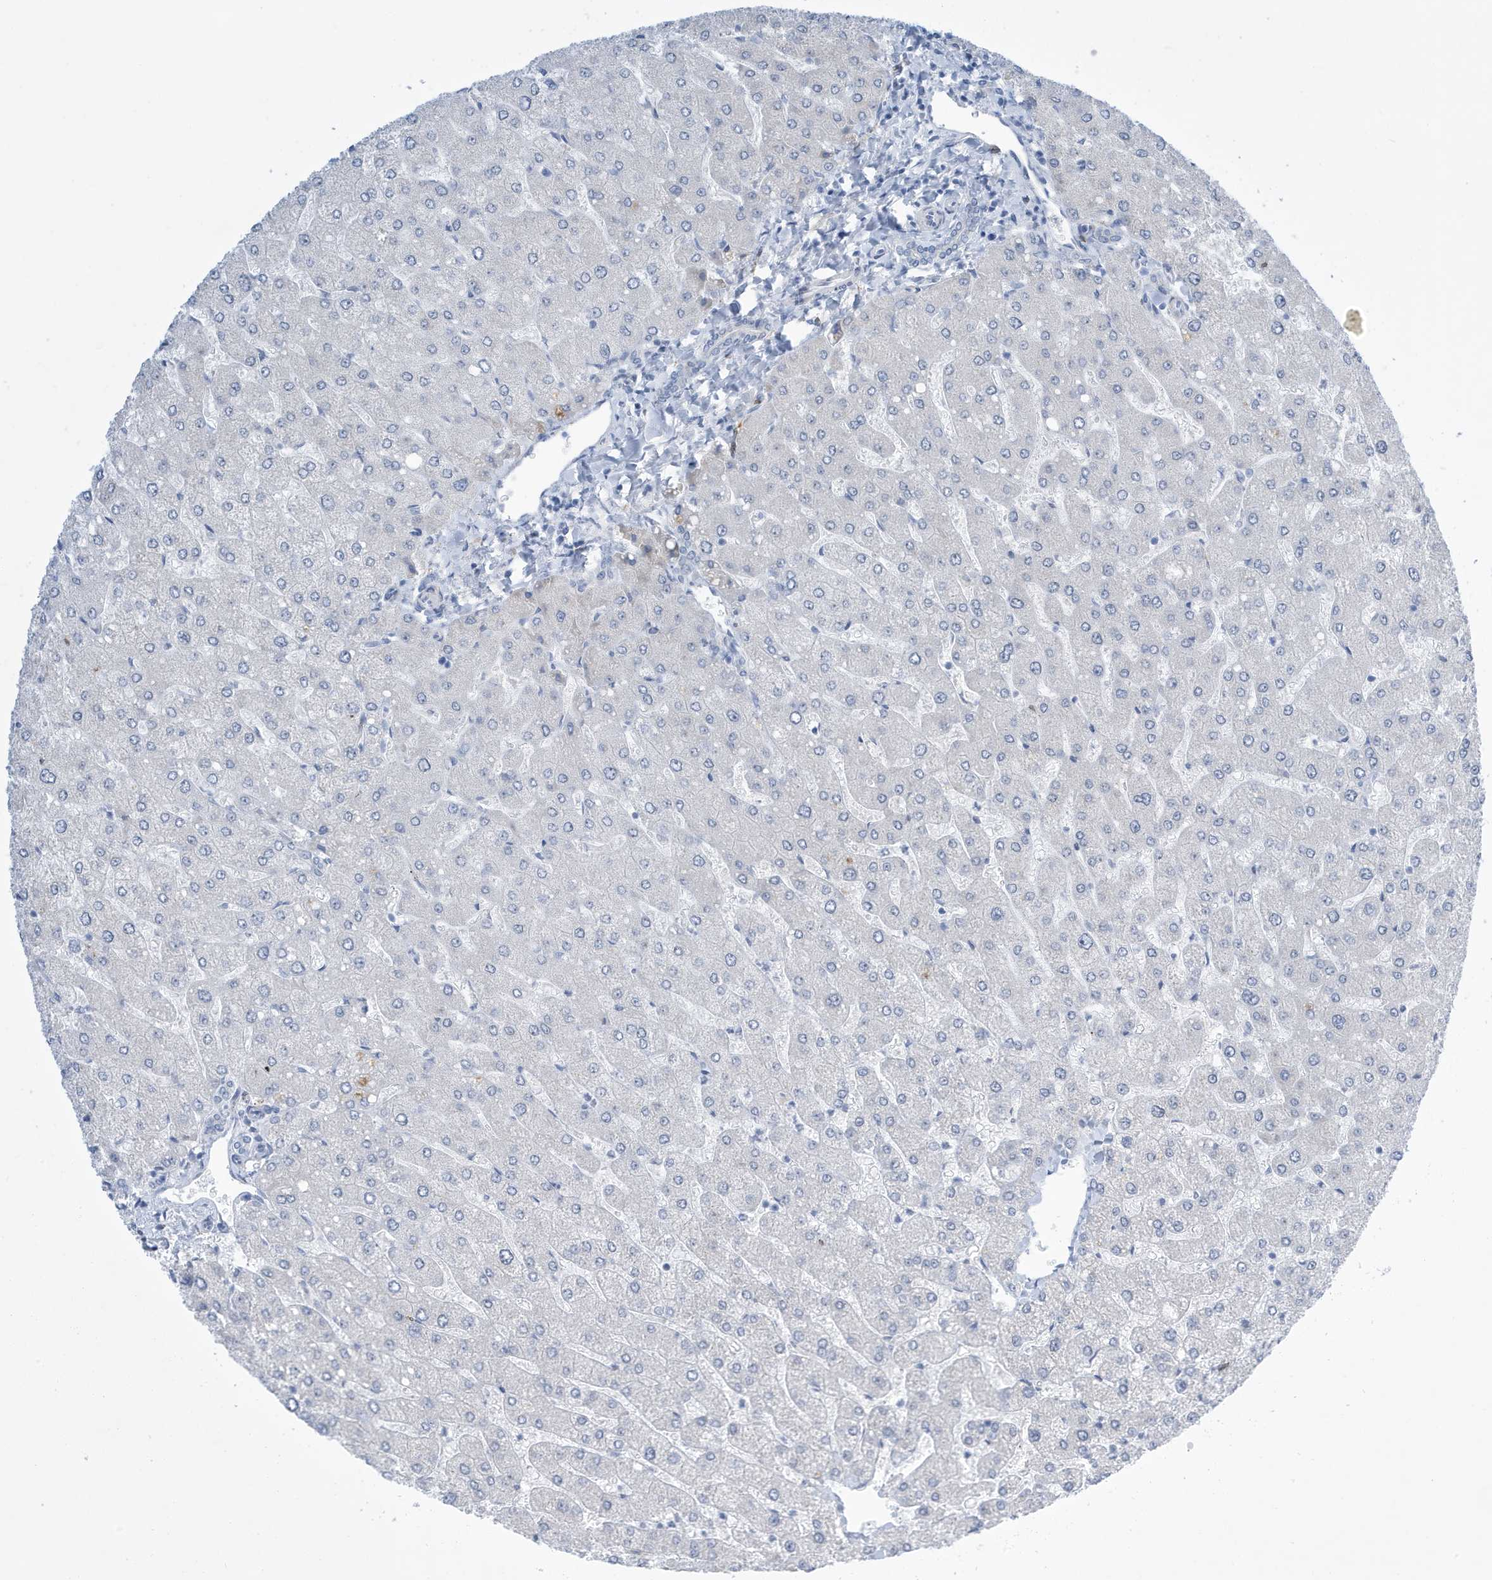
{"staining": {"intensity": "negative", "quantity": "none", "location": "none"}, "tissue": "liver", "cell_type": "Cholangiocytes", "image_type": "normal", "snomed": [{"axis": "morphology", "description": "Normal tissue, NOS"}, {"axis": "topography", "description": "Liver"}], "caption": "This is an immunohistochemistry (IHC) histopathology image of unremarkable liver. There is no expression in cholangiocytes.", "gene": "SEMA3F", "patient": {"sex": "male", "age": 55}}